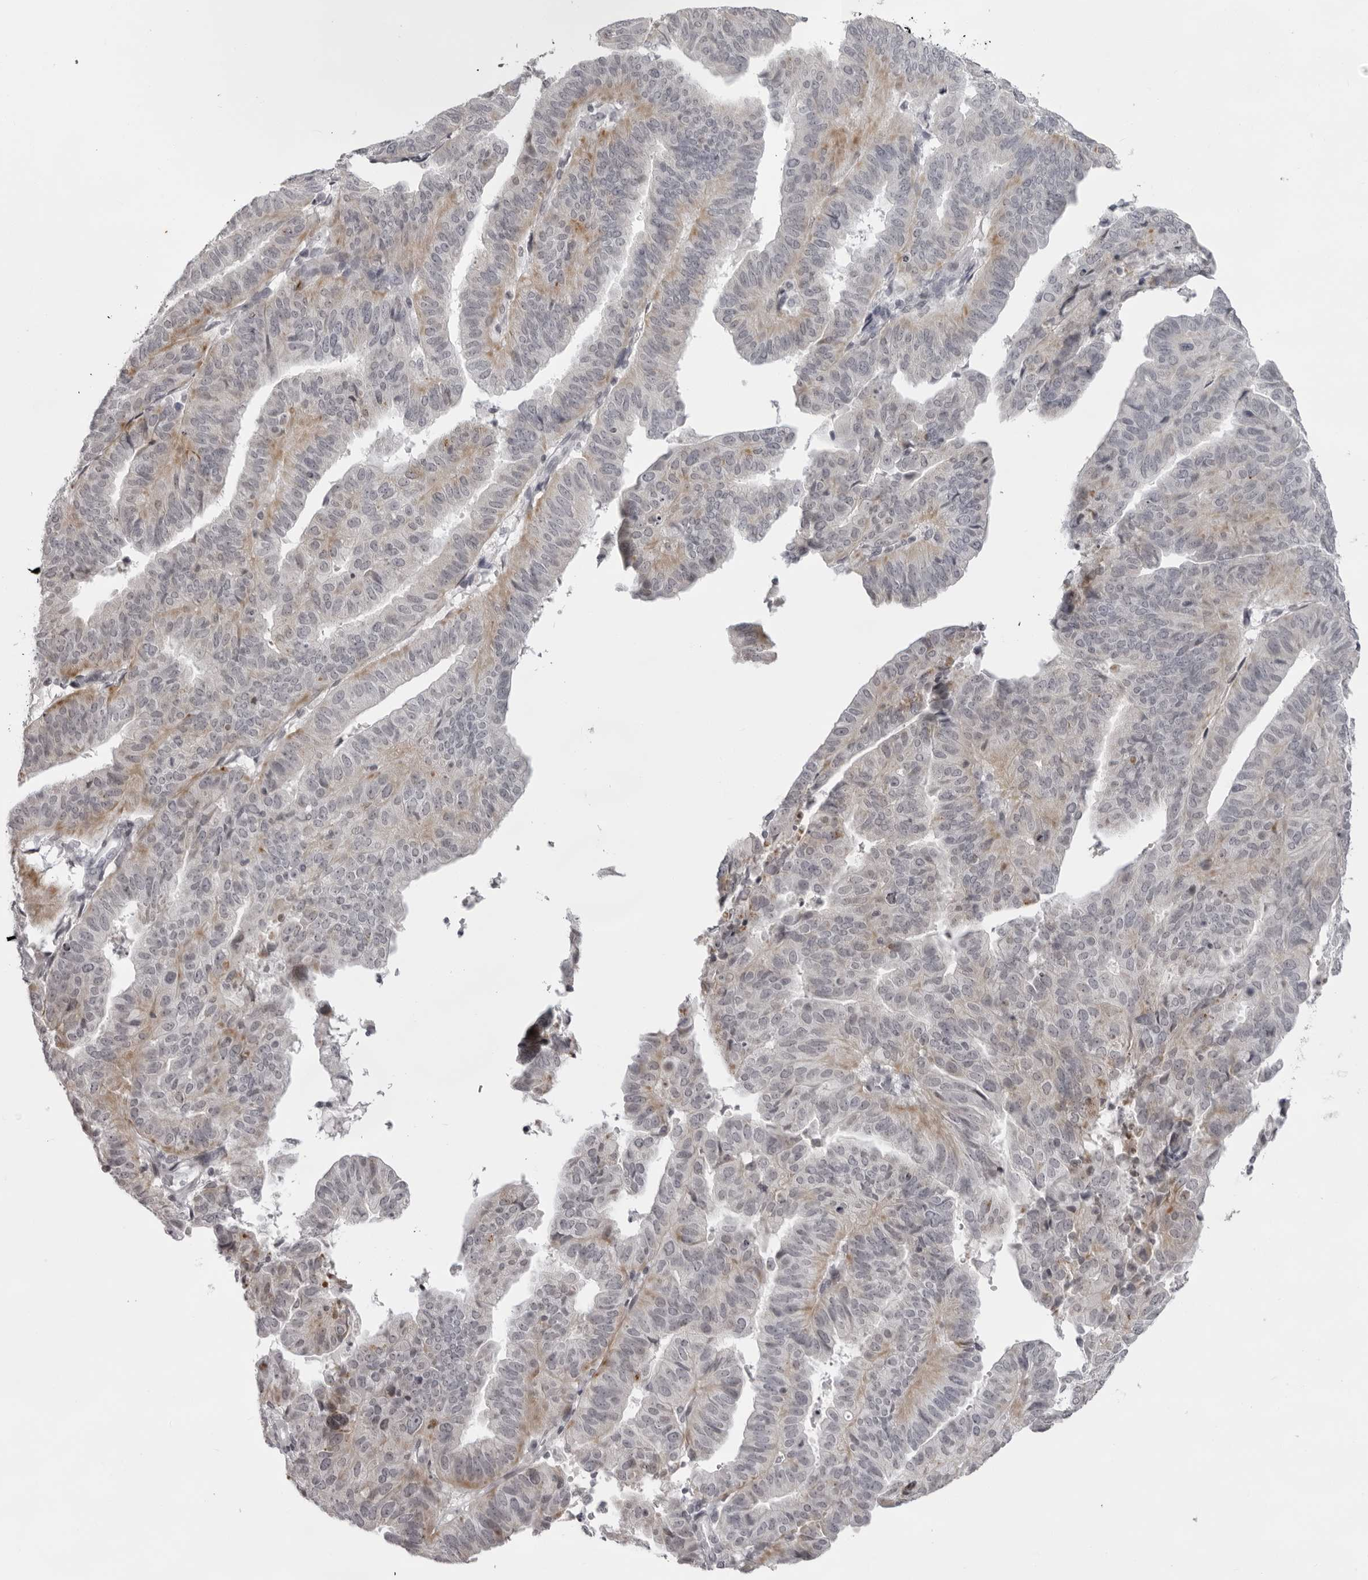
{"staining": {"intensity": "weak", "quantity": "25%-75%", "location": "cytoplasmic/membranous"}, "tissue": "endometrial cancer", "cell_type": "Tumor cells", "image_type": "cancer", "snomed": [{"axis": "morphology", "description": "Adenocarcinoma, NOS"}, {"axis": "topography", "description": "Endometrium"}], "caption": "Human endometrial adenocarcinoma stained with a protein marker demonstrates weak staining in tumor cells.", "gene": "NUDT18", "patient": {"sex": "female", "age": 51}}